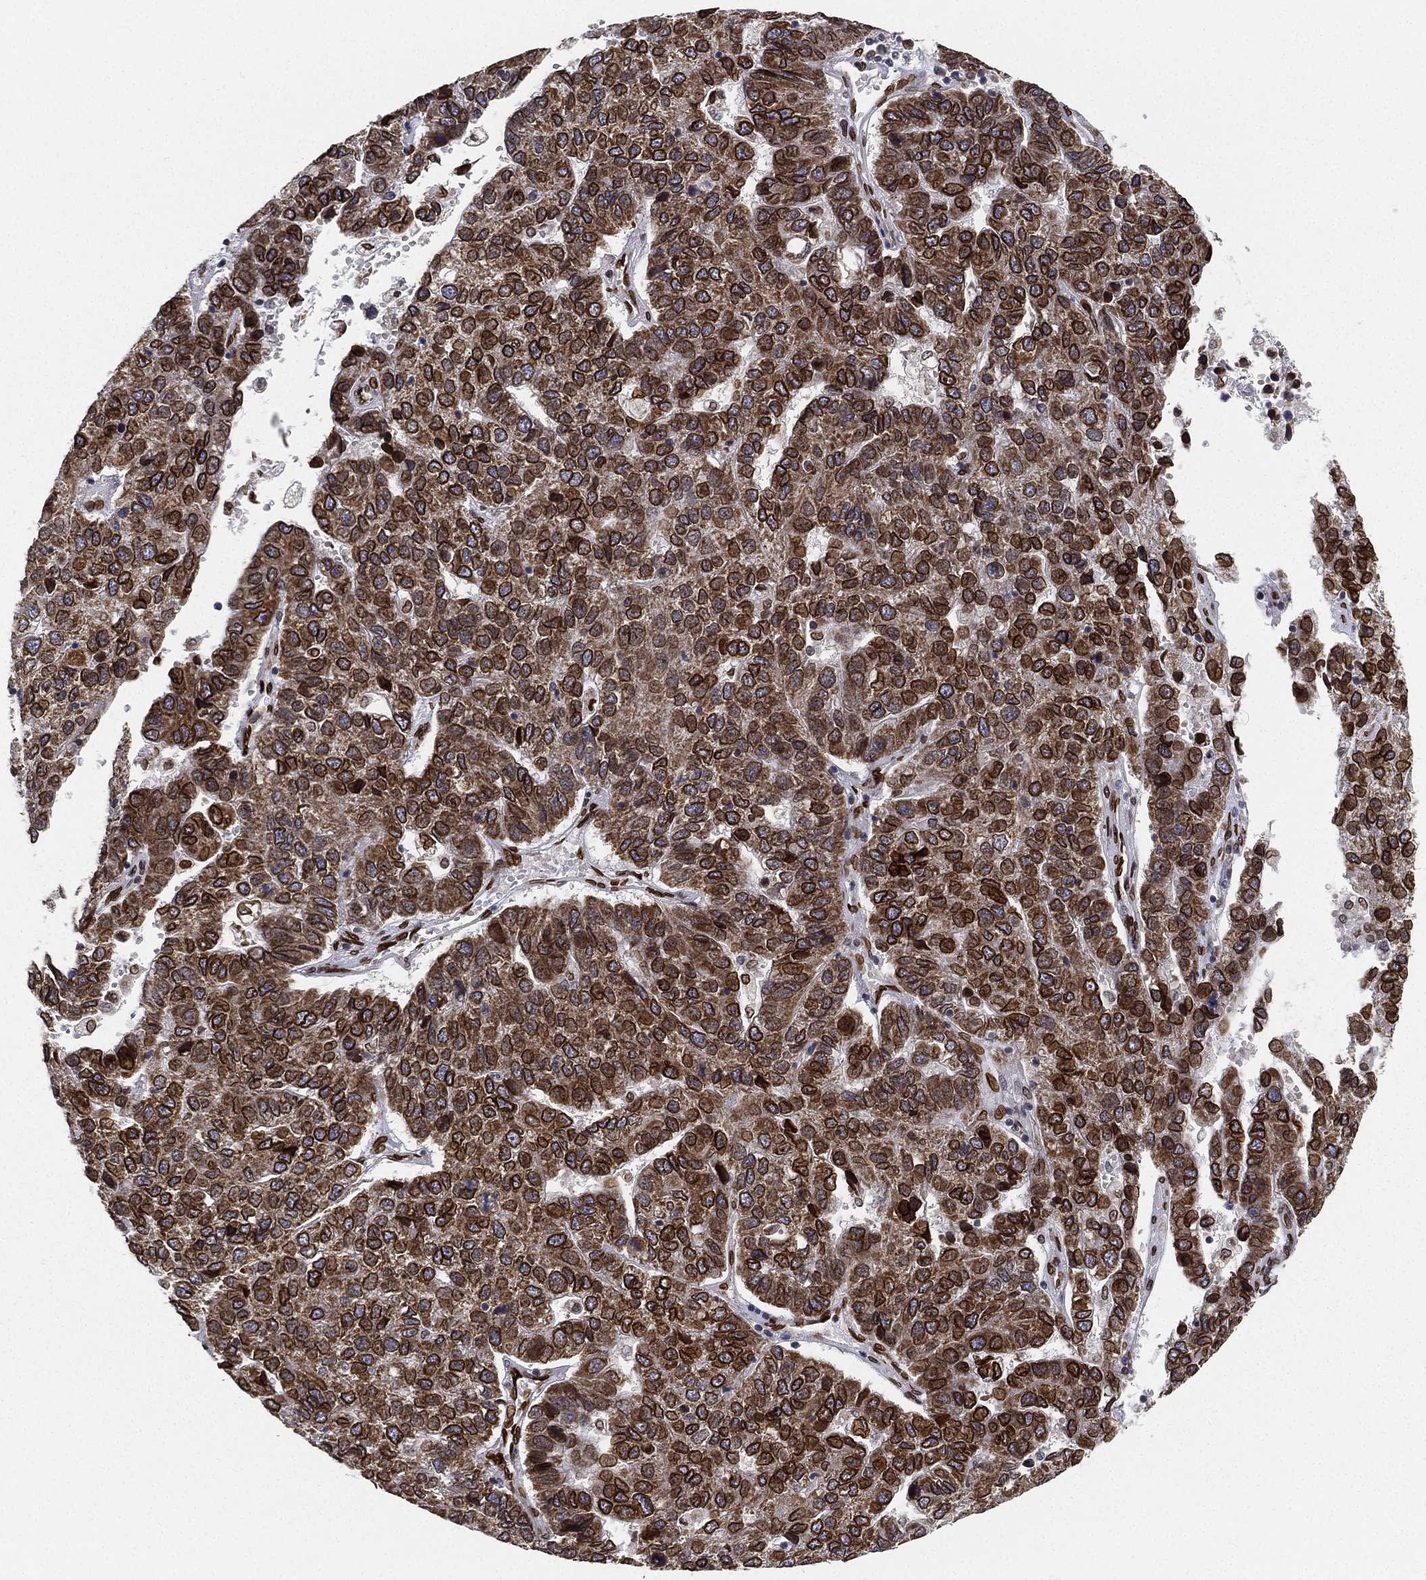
{"staining": {"intensity": "strong", "quantity": ">75%", "location": "cytoplasmic/membranous,nuclear"}, "tissue": "pancreatic cancer", "cell_type": "Tumor cells", "image_type": "cancer", "snomed": [{"axis": "morphology", "description": "Adenocarcinoma, NOS"}, {"axis": "topography", "description": "Pancreas"}], "caption": "Strong cytoplasmic/membranous and nuclear staining is appreciated in approximately >75% of tumor cells in pancreatic adenocarcinoma.", "gene": "PALB2", "patient": {"sex": "female", "age": 61}}